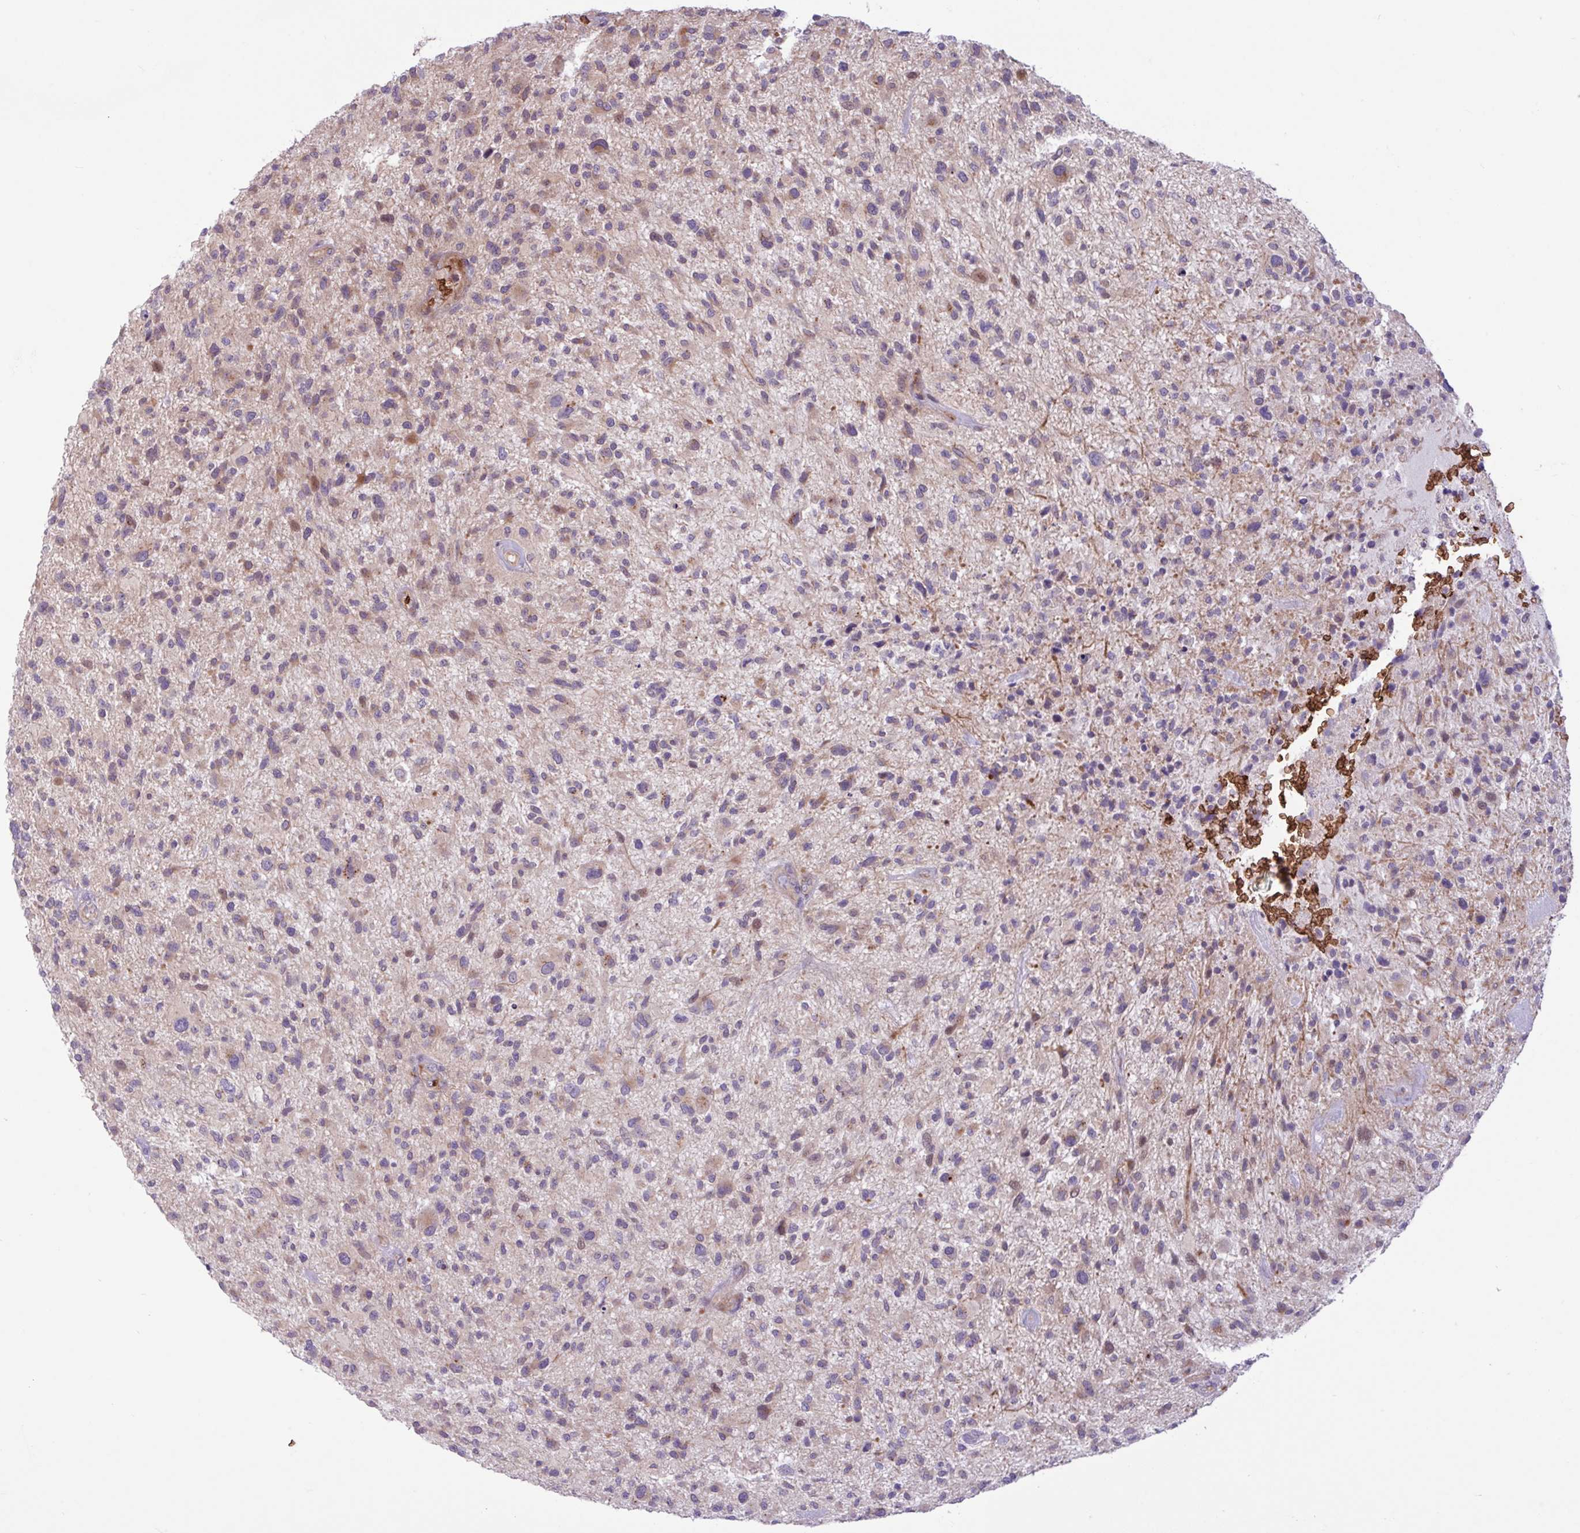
{"staining": {"intensity": "weak", "quantity": "25%-75%", "location": "cytoplasmic/membranous"}, "tissue": "glioma", "cell_type": "Tumor cells", "image_type": "cancer", "snomed": [{"axis": "morphology", "description": "Glioma, malignant, High grade"}, {"axis": "topography", "description": "Brain"}], "caption": "Immunohistochemical staining of human malignant glioma (high-grade) demonstrates low levels of weak cytoplasmic/membranous protein expression in approximately 25%-75% of tumor cells. The staining is performed using DAB (3,3'-diaminobenzidine) brown chromogen to label protein expression. The nuclei are counter-stained blue using hematoxylin.", "gene": "RAD21L1", "patient": {"sex": "male", "age": 47}}